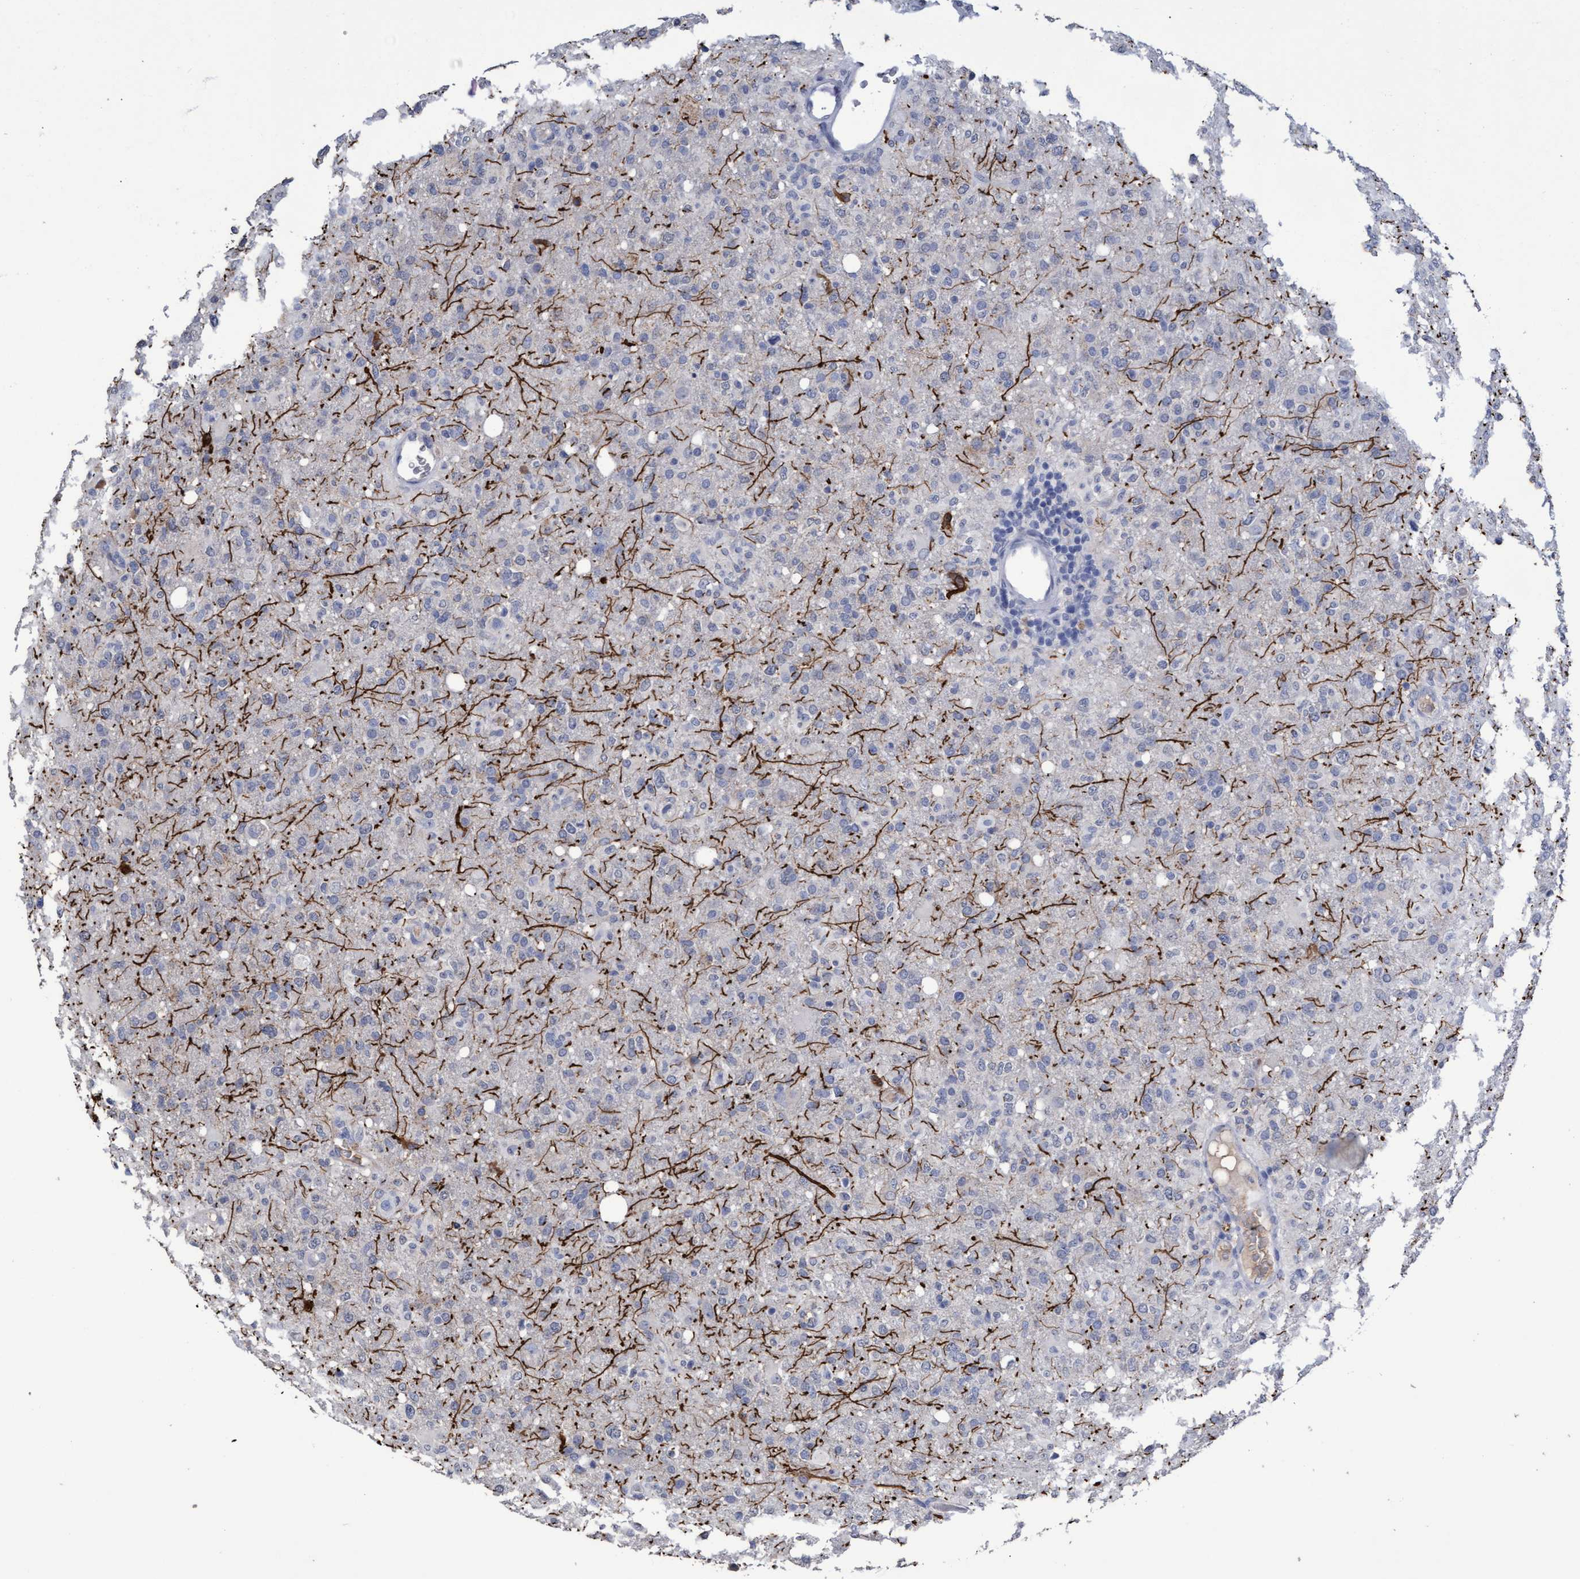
{"staining": {"intensity": "negative", "quantity": "none", "location": "none"}, "tissue": "glioma", "cell_type": "Tumor cells", "image_type": "cancer", "snomed": [{"axis": "morphology", "description": "Glioma, malignant, High grade"}, {"axis": "topography", "description": "Brain"}], "caption": "This is an immunohistochemistry (IHC) image of malignant glioma (high-grade). There is no positivity in tumor cells.", "gene": "GPR39", "patient": {"sex": "female", "age": 57}}